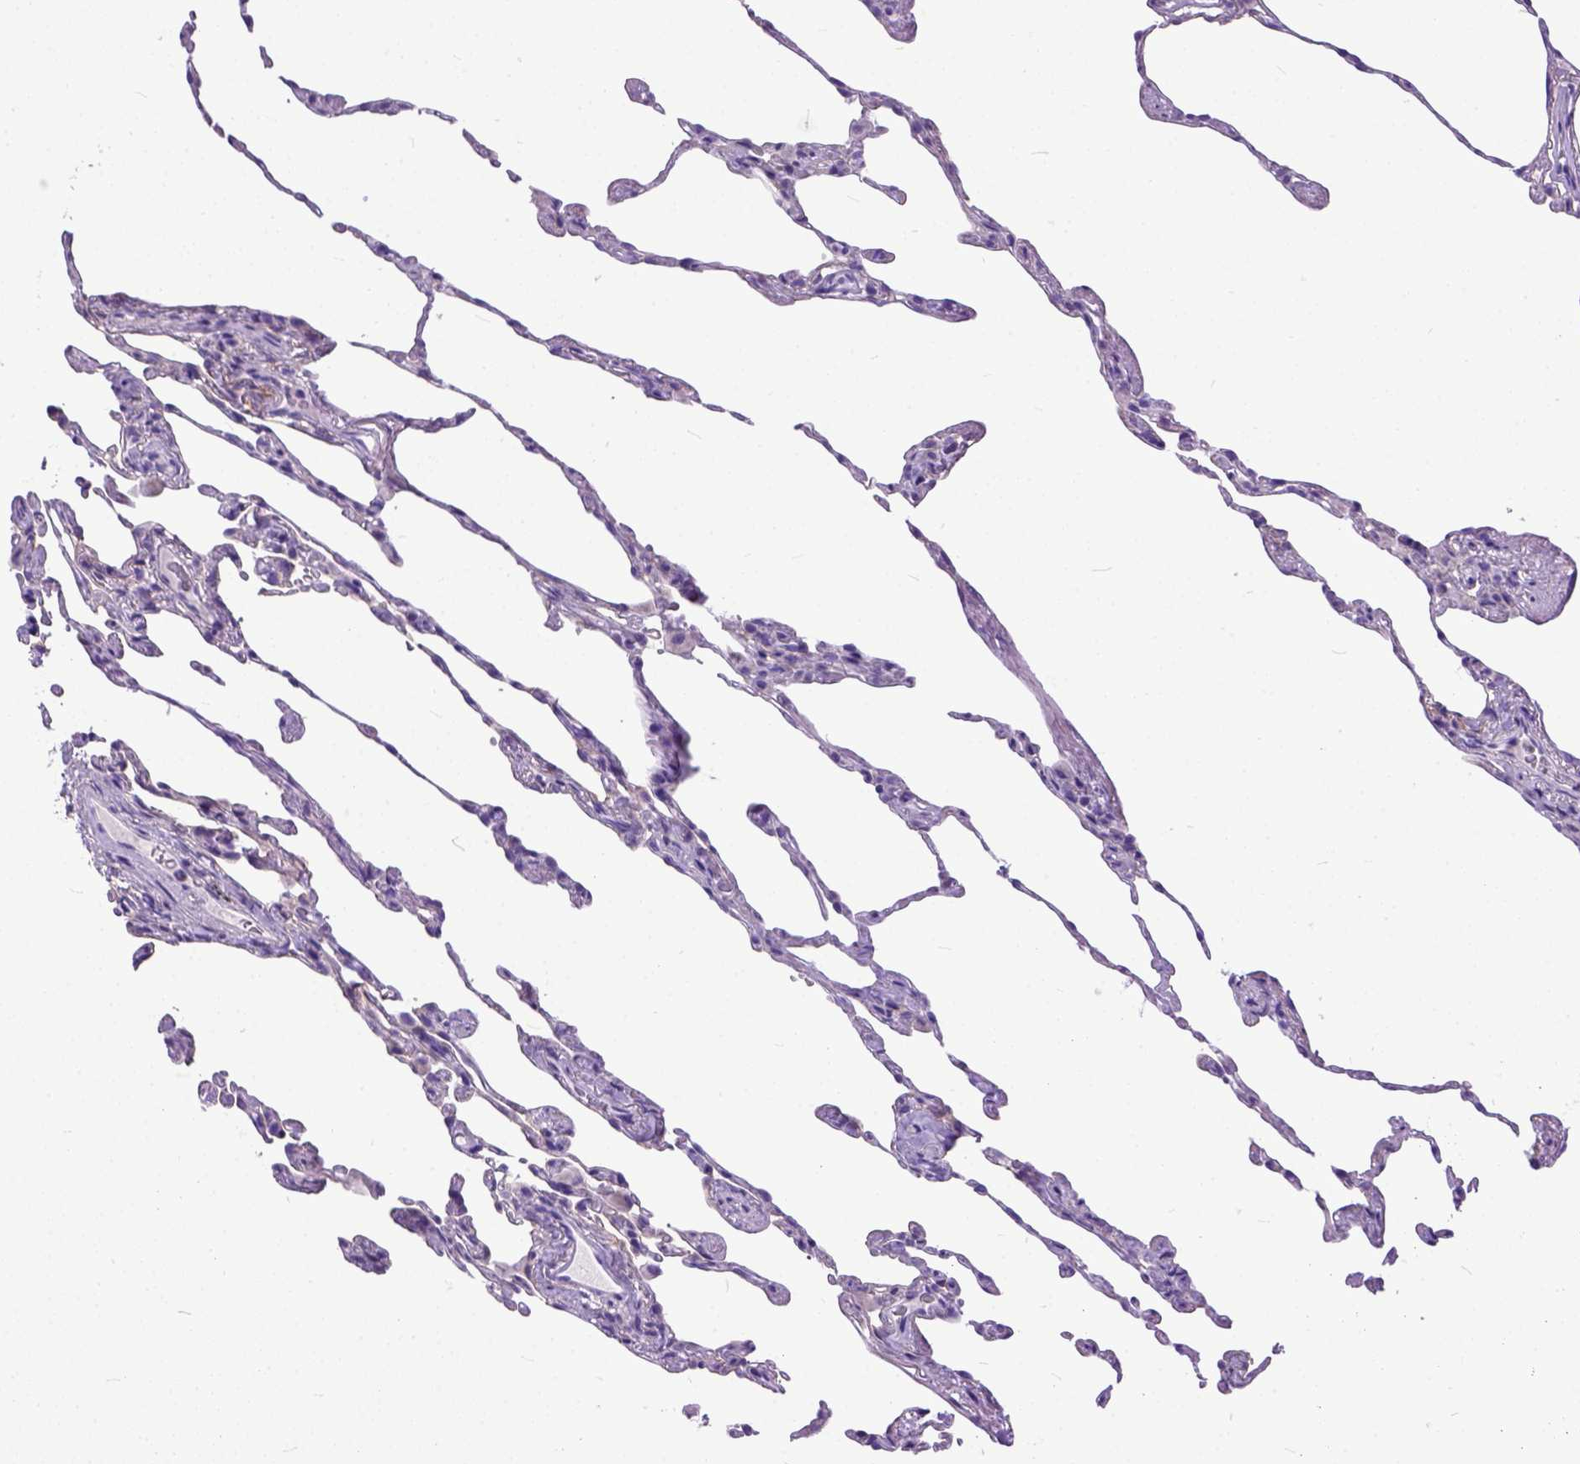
{"staining": {"intensity": "negative", "quantity": "none", "location": "none"}, "tissue": "lung", "cell_type": "Alveolar cells", "image_type": "normal", "snomed": [{"axis": "morphology", "description": "Normal tissue, NOS"}, {"axis": "topography", "description": "Lung"}], "caption": "Immunohistochemistry (IHC) image of benign human lung stained for a protein (brown), which shows no positivity in alveolar cells.", "gene": "PPL", "patient": {"sex": "female", "age": 57}}